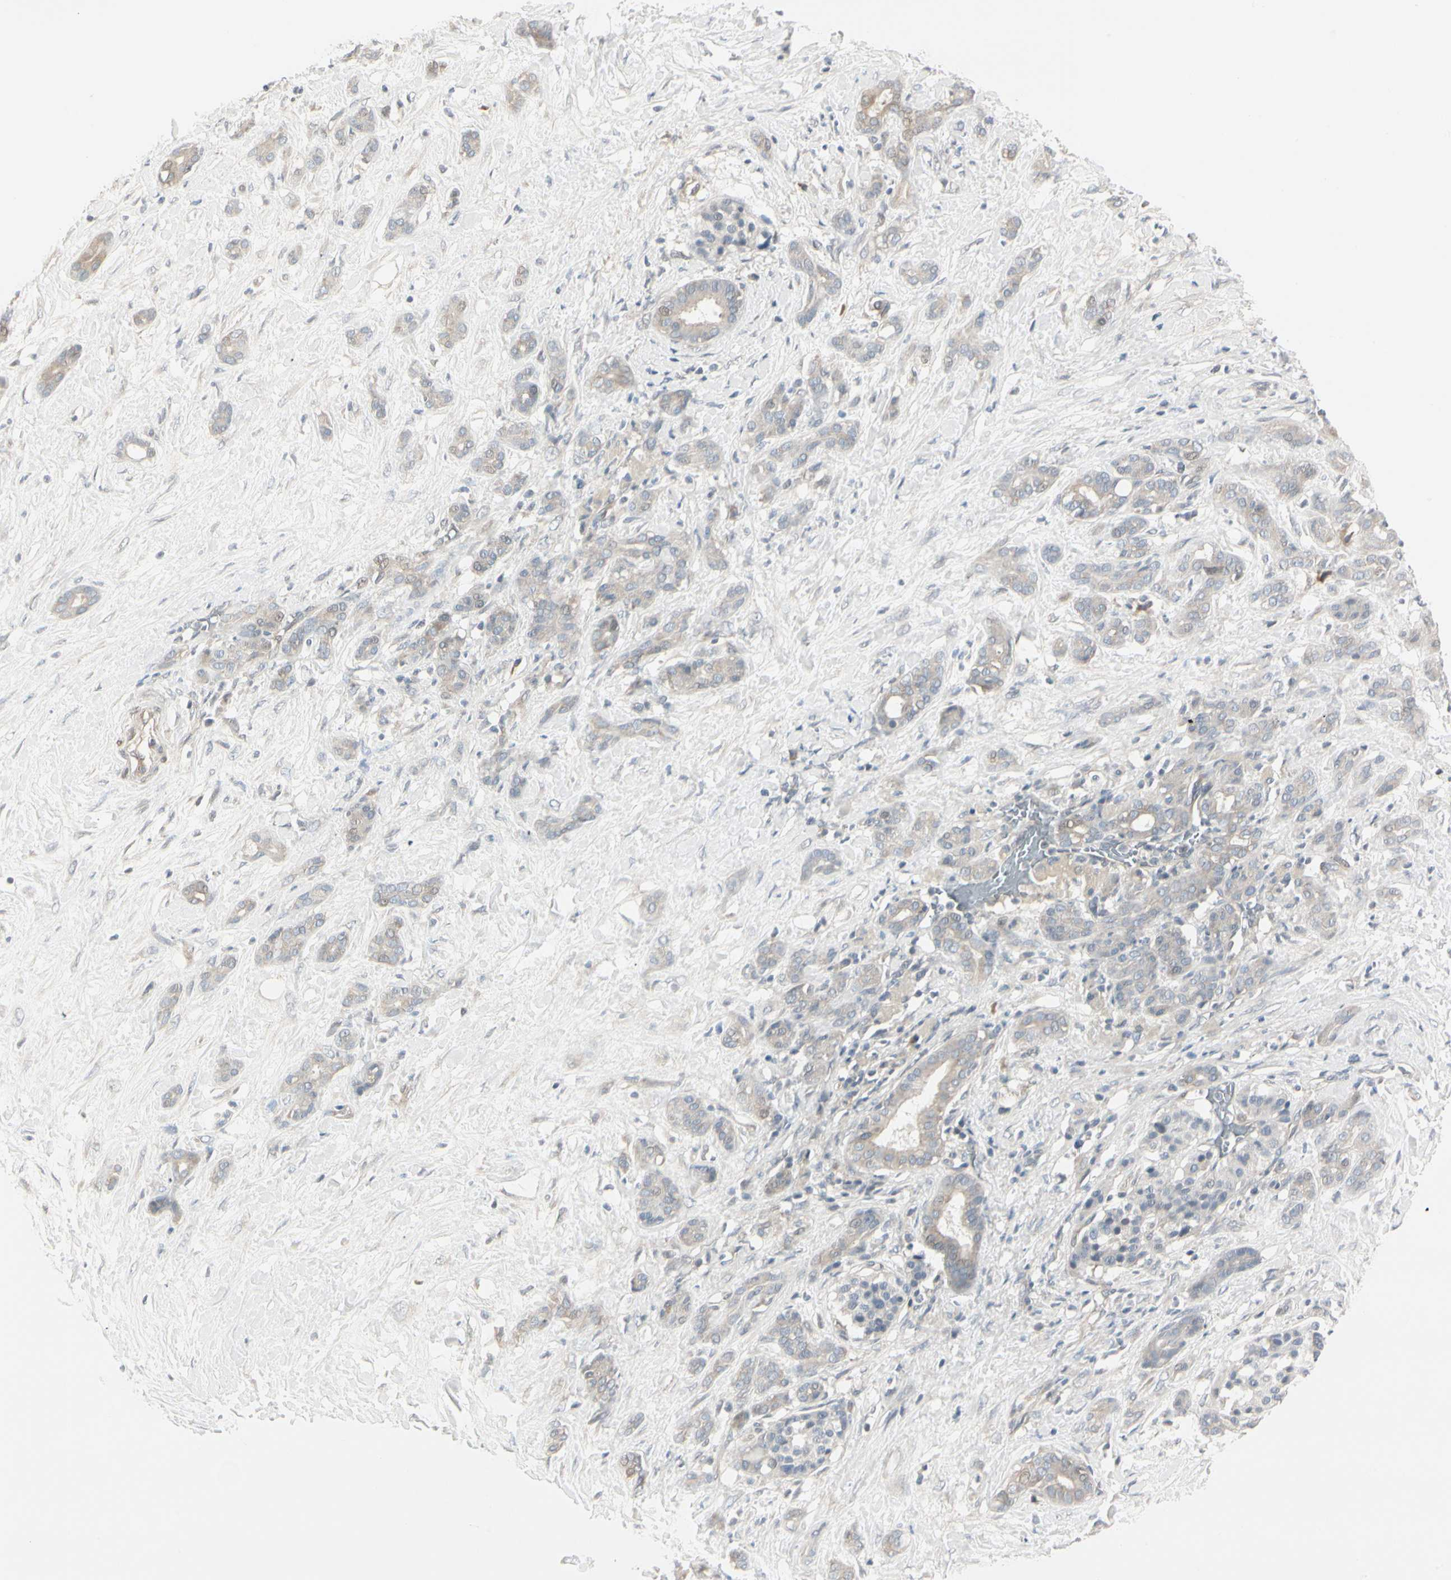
{"staining": {"intensity": "weak", "quantity": "25%-75%", "location": "cytoplasmic/membranous"}, "tissue": "pancreatic cancer", "cell_type": "Tumor cells", "image_type": "cancer", "snomed": [{"axis": "morphology", "description": "Adenocarcinoma, NOS"}, {"axis": "topography", "description": "Pancreas"}], "caption": "This histopathology image displays immunohistochemistry (IHC) staining of human pancreatic cancer, with low weak cytoplasmic/membranous positivity in approximately 25%-75% of tumor cells.", "gene": "DMPK", "patient": {"sex": "male", "age": 41}}